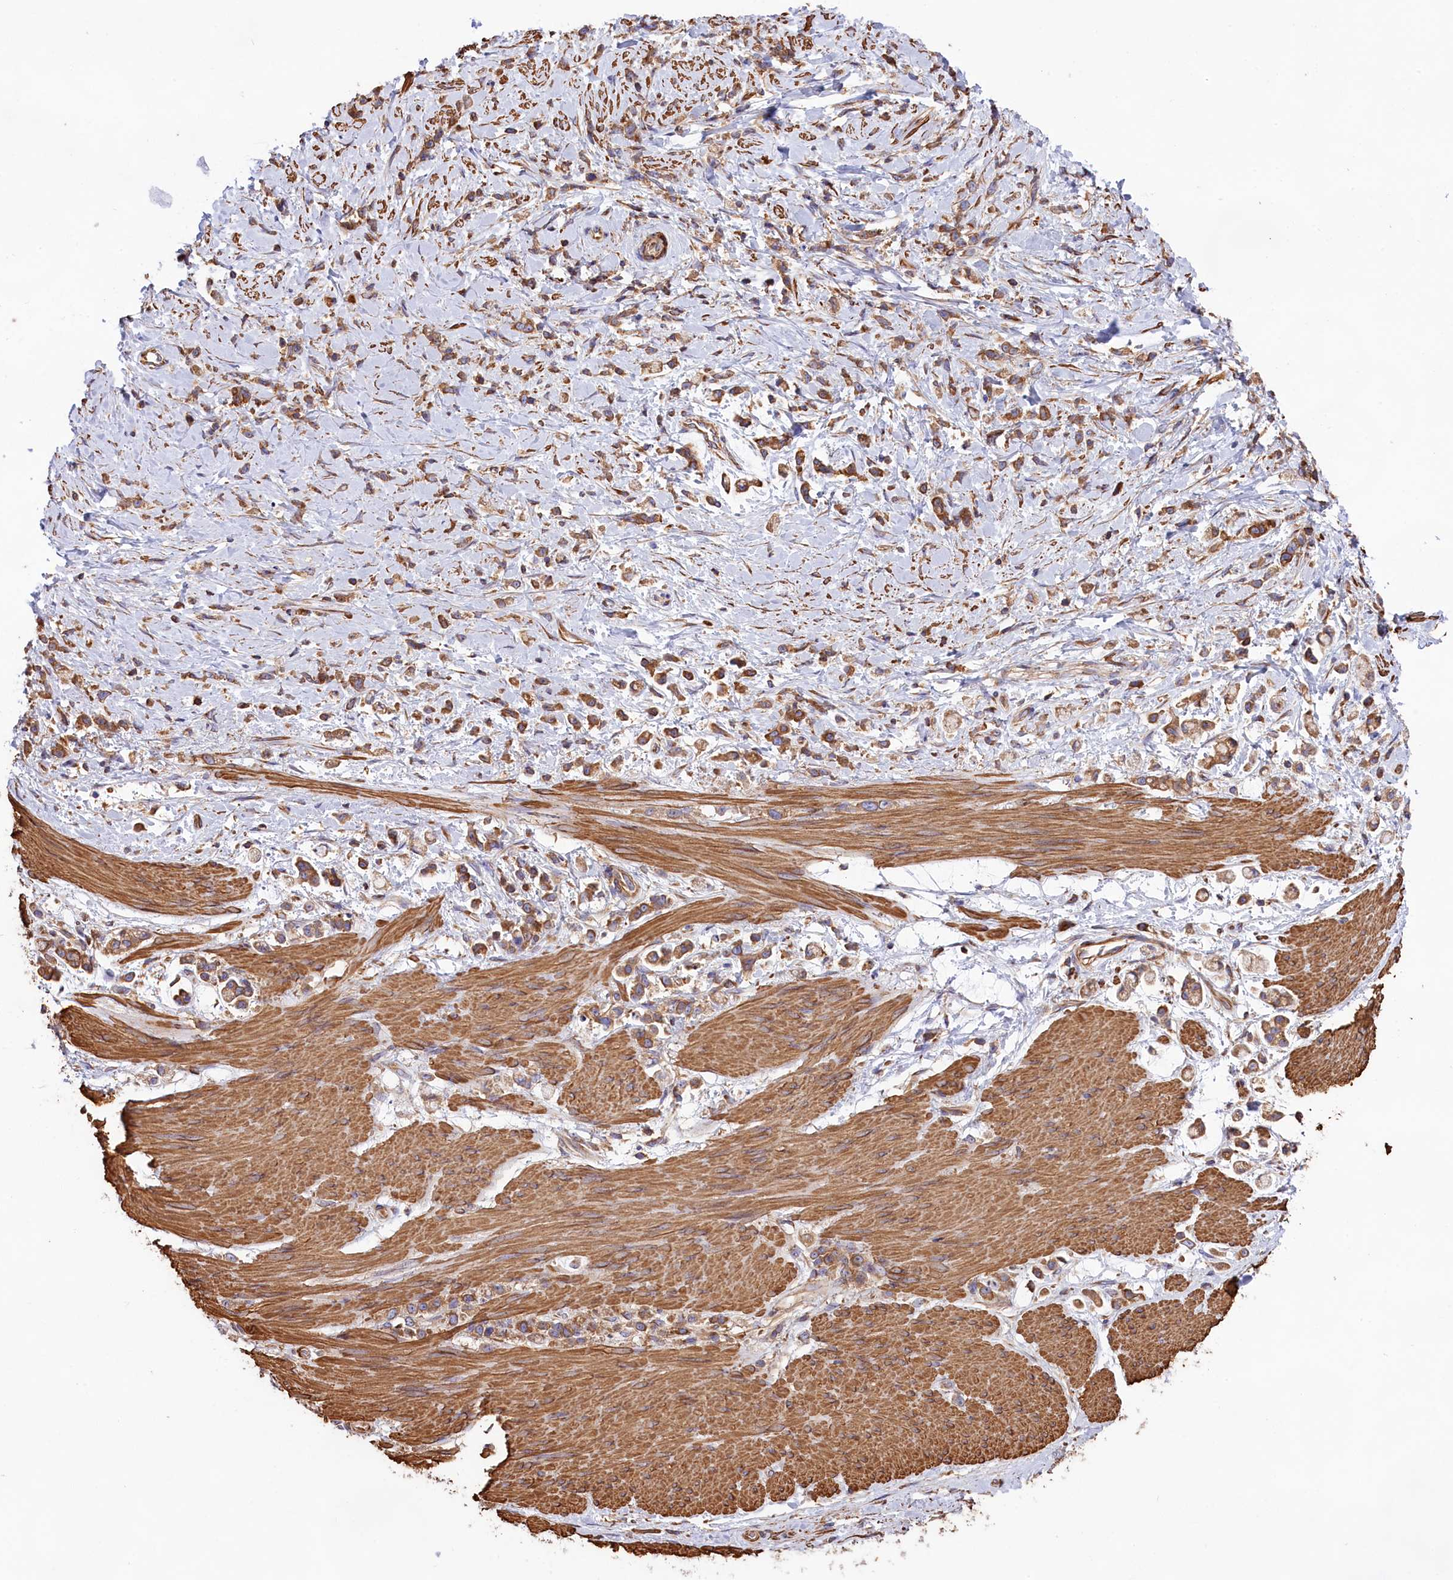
{"staining": {"intensity": "moderate", "quantity": ">75%", "location": "cytoplasmic/membranous"}, "tissue": "stomach cancer", "cell_type": "Tumor cells", "image_type": "cancer", "snomed": [{"axis": "morphology", "description": "Adenocarcinoma, NOS"}, {"axis": "topography", "description": "Stomach"}], "caption": "Protein expression analysis of stomach adenocarcinoma displays moderate cytoplasmic/membranous staining in approximately >75% of tumor cells.", "gene": "GYS1", "patient": {"sex": "female", "age": 60}}